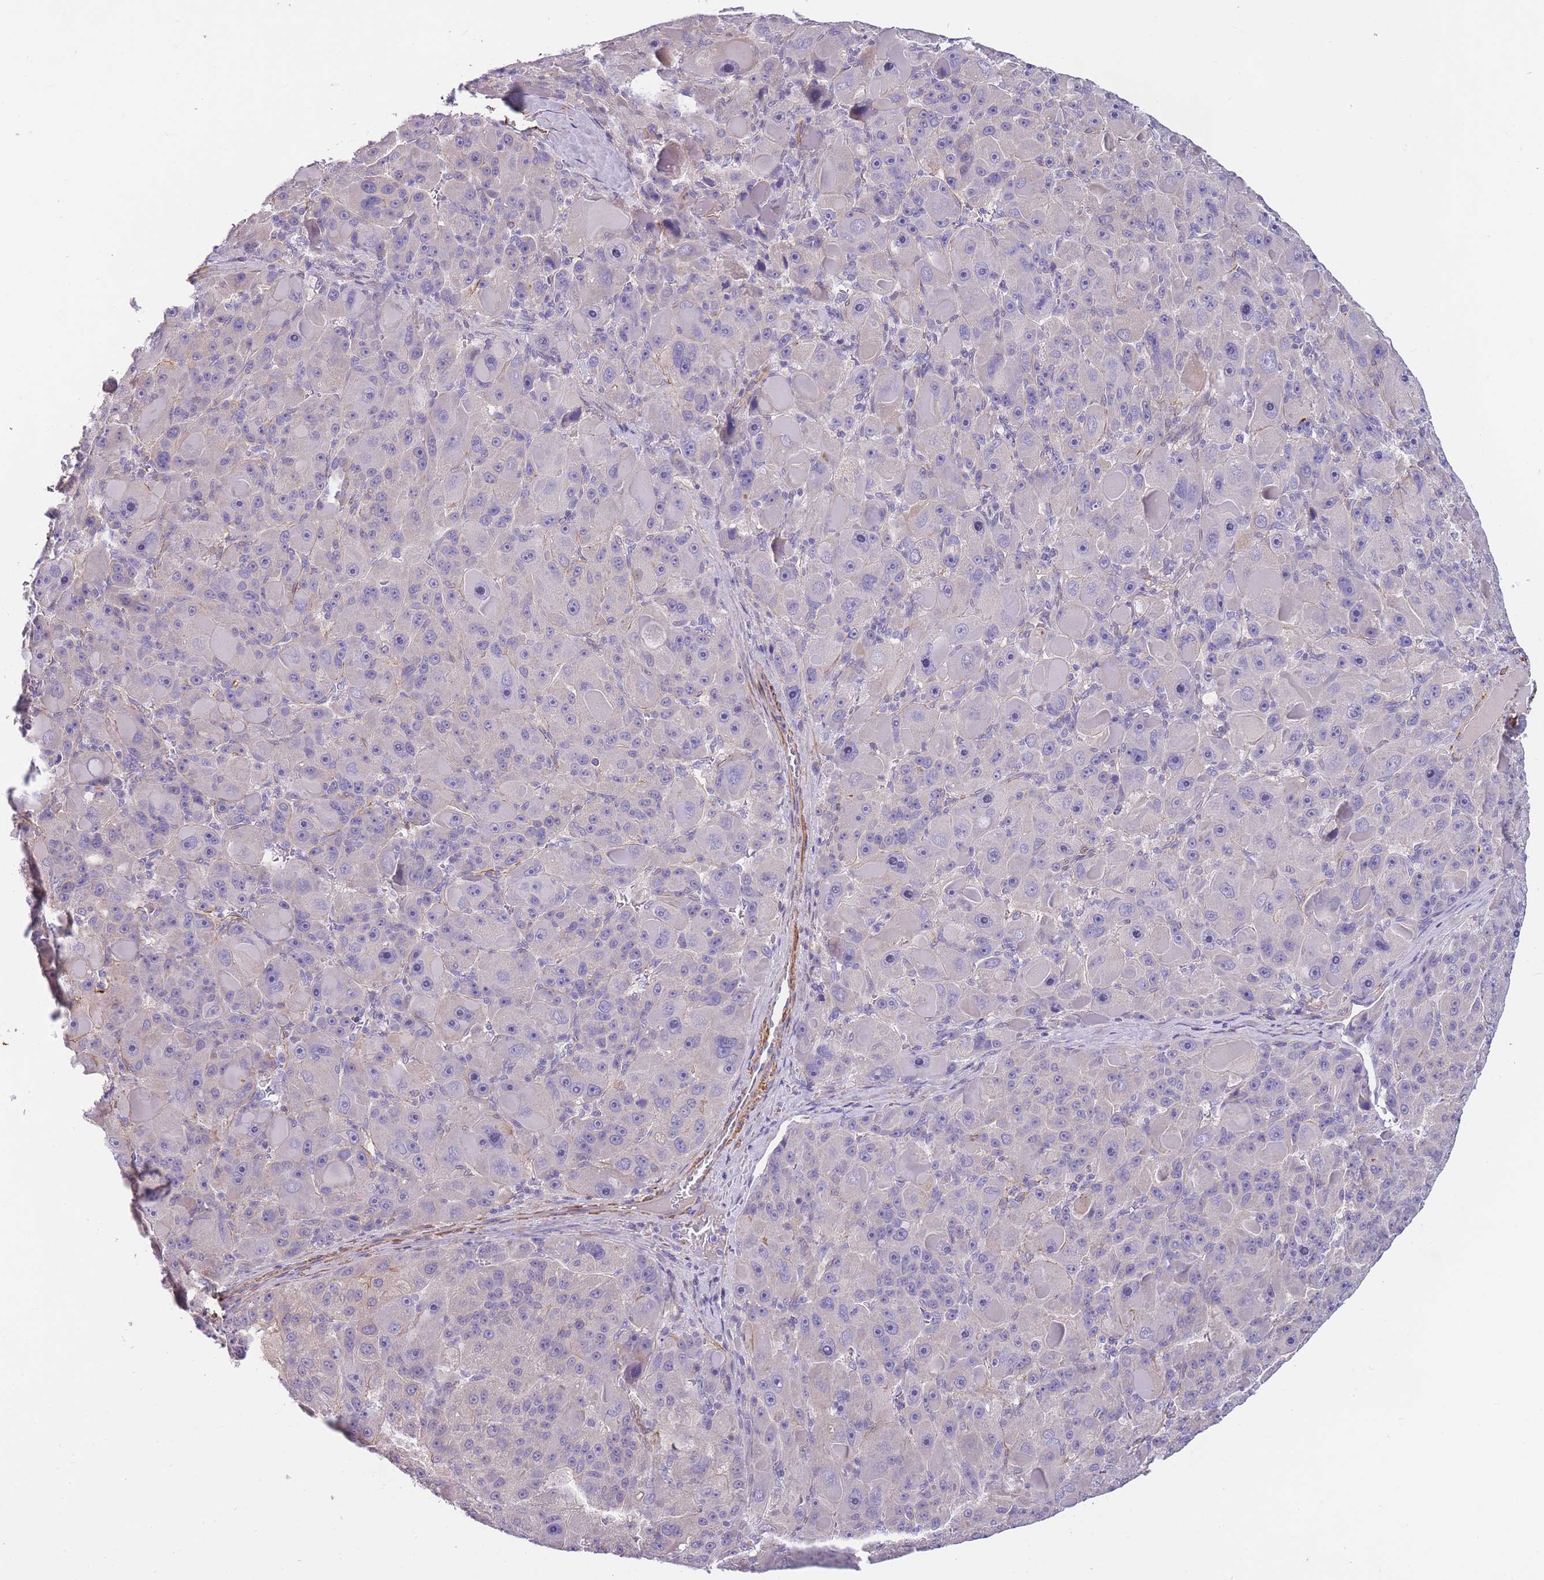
{"staining": {"intensity": "negative", "quantity": "none", "location": "none"}, "tissue": "liver cancer", "cell_type": "Tumor cells", "image_type": "cancer", "snomed": [{"axis": "morphology", "description": "Carcinoma, Hepatocellular, NOS"}, {"axis": "topography", "description": "Liver"}], "caption": "Hepatocellular carcinoma (liver) was stained to show a protein in brown. There is no significant positivity in tumor cells. Nuclei are stained in blue.", "gene": "FAM124A", "patient": {"sex": "male", "age": 76}}